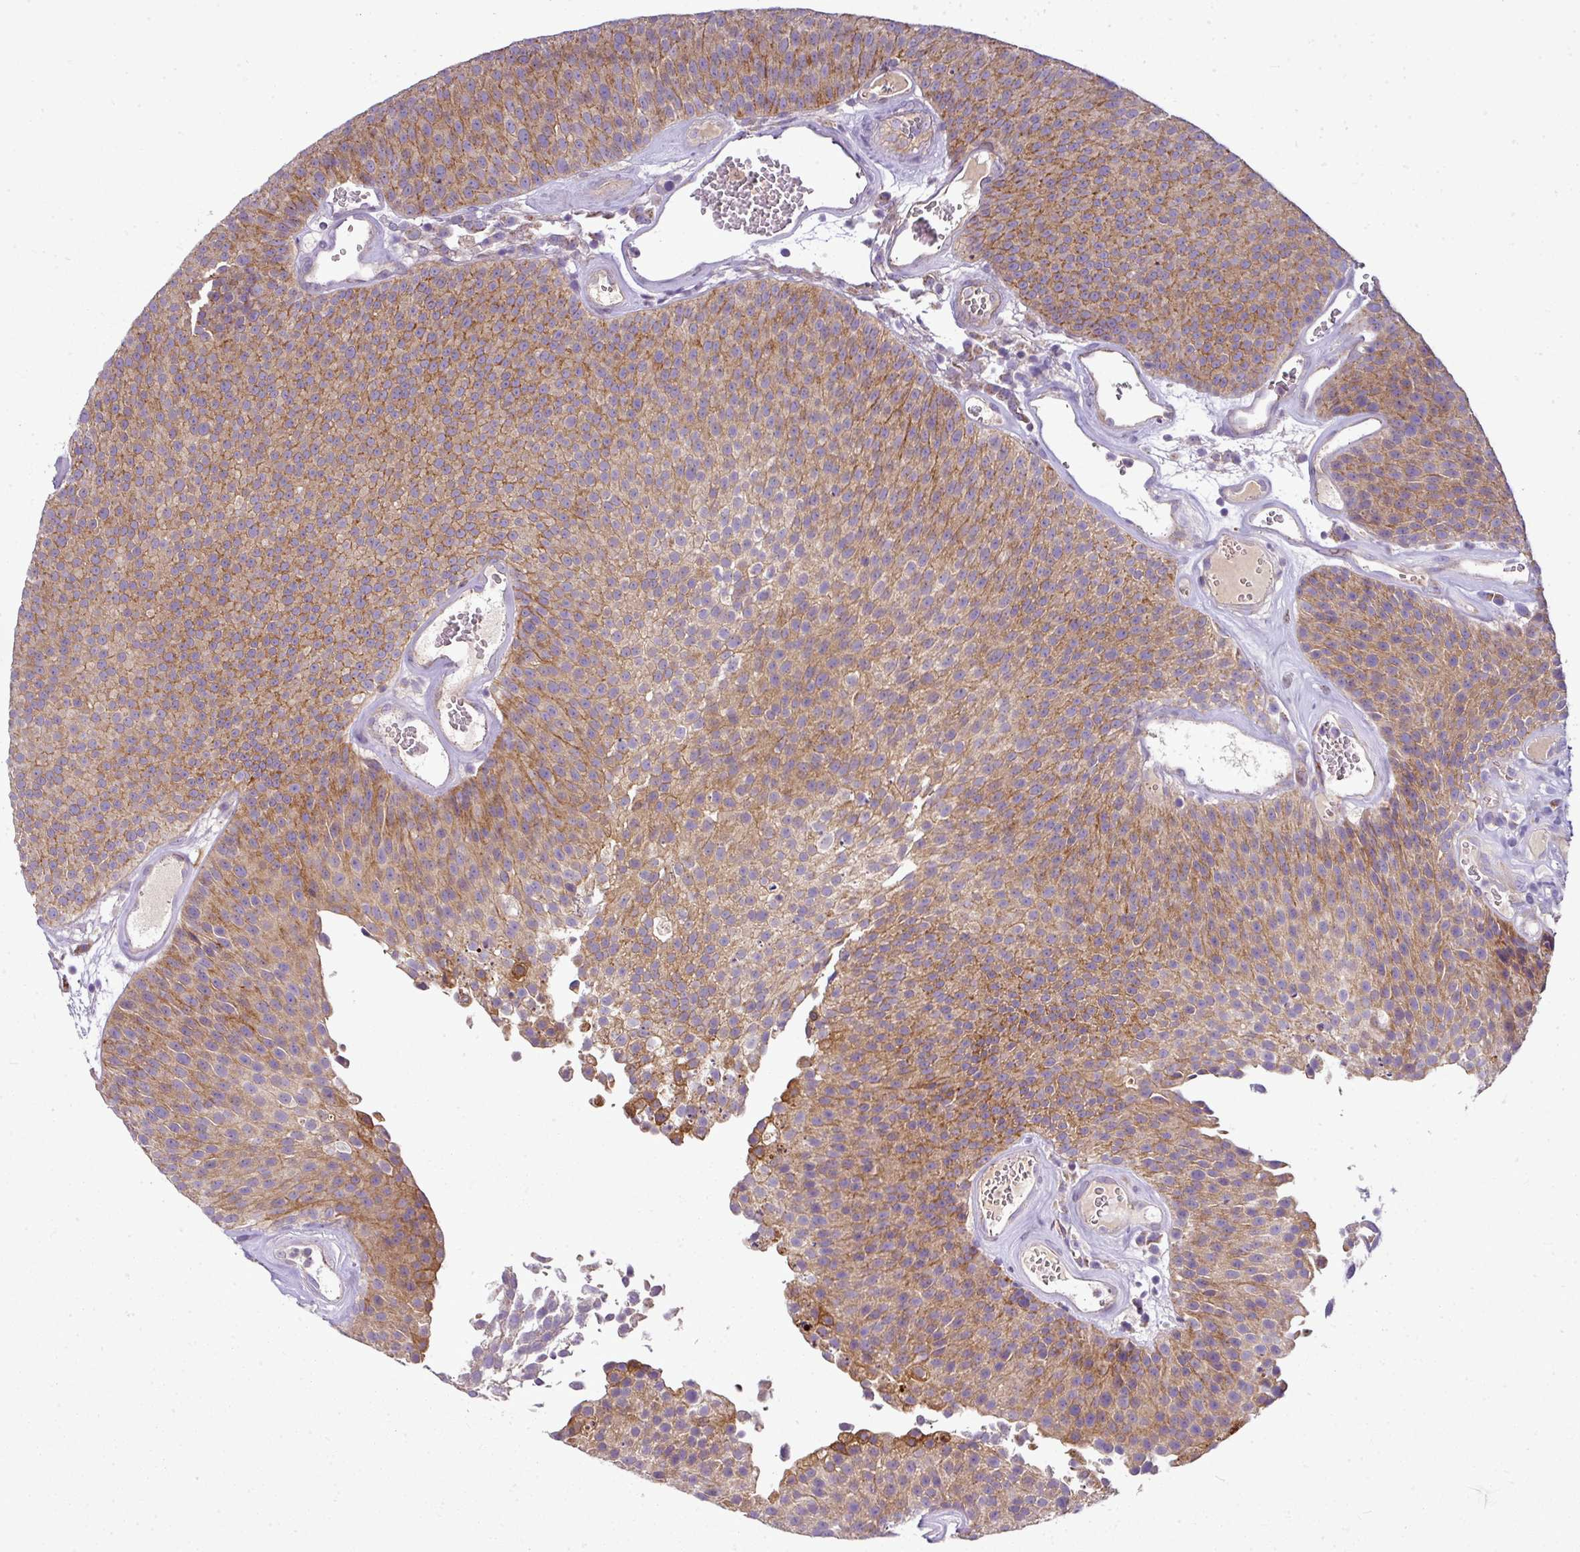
{"staining": {"intensity": "moderate", "quantity": "25%-75%", "location": "cytoplasmic/membranous"}, "tissue": "urothelial cancer", "cell_type": "Tumor cells", "image_type": "cancer", "snomed": [{"axis": "morphology", "description": "Urothelial carcinoma, Low grade"}, {"axis": "topography", "description": "Urinary bladder"}], "caption": "Urothelial cancer stained for a protein exhibits moderate cytoplasmic/membranous positivity in tumor cells.", "gene": "GAN", "patient": {"sex": "female", "age": 79}}